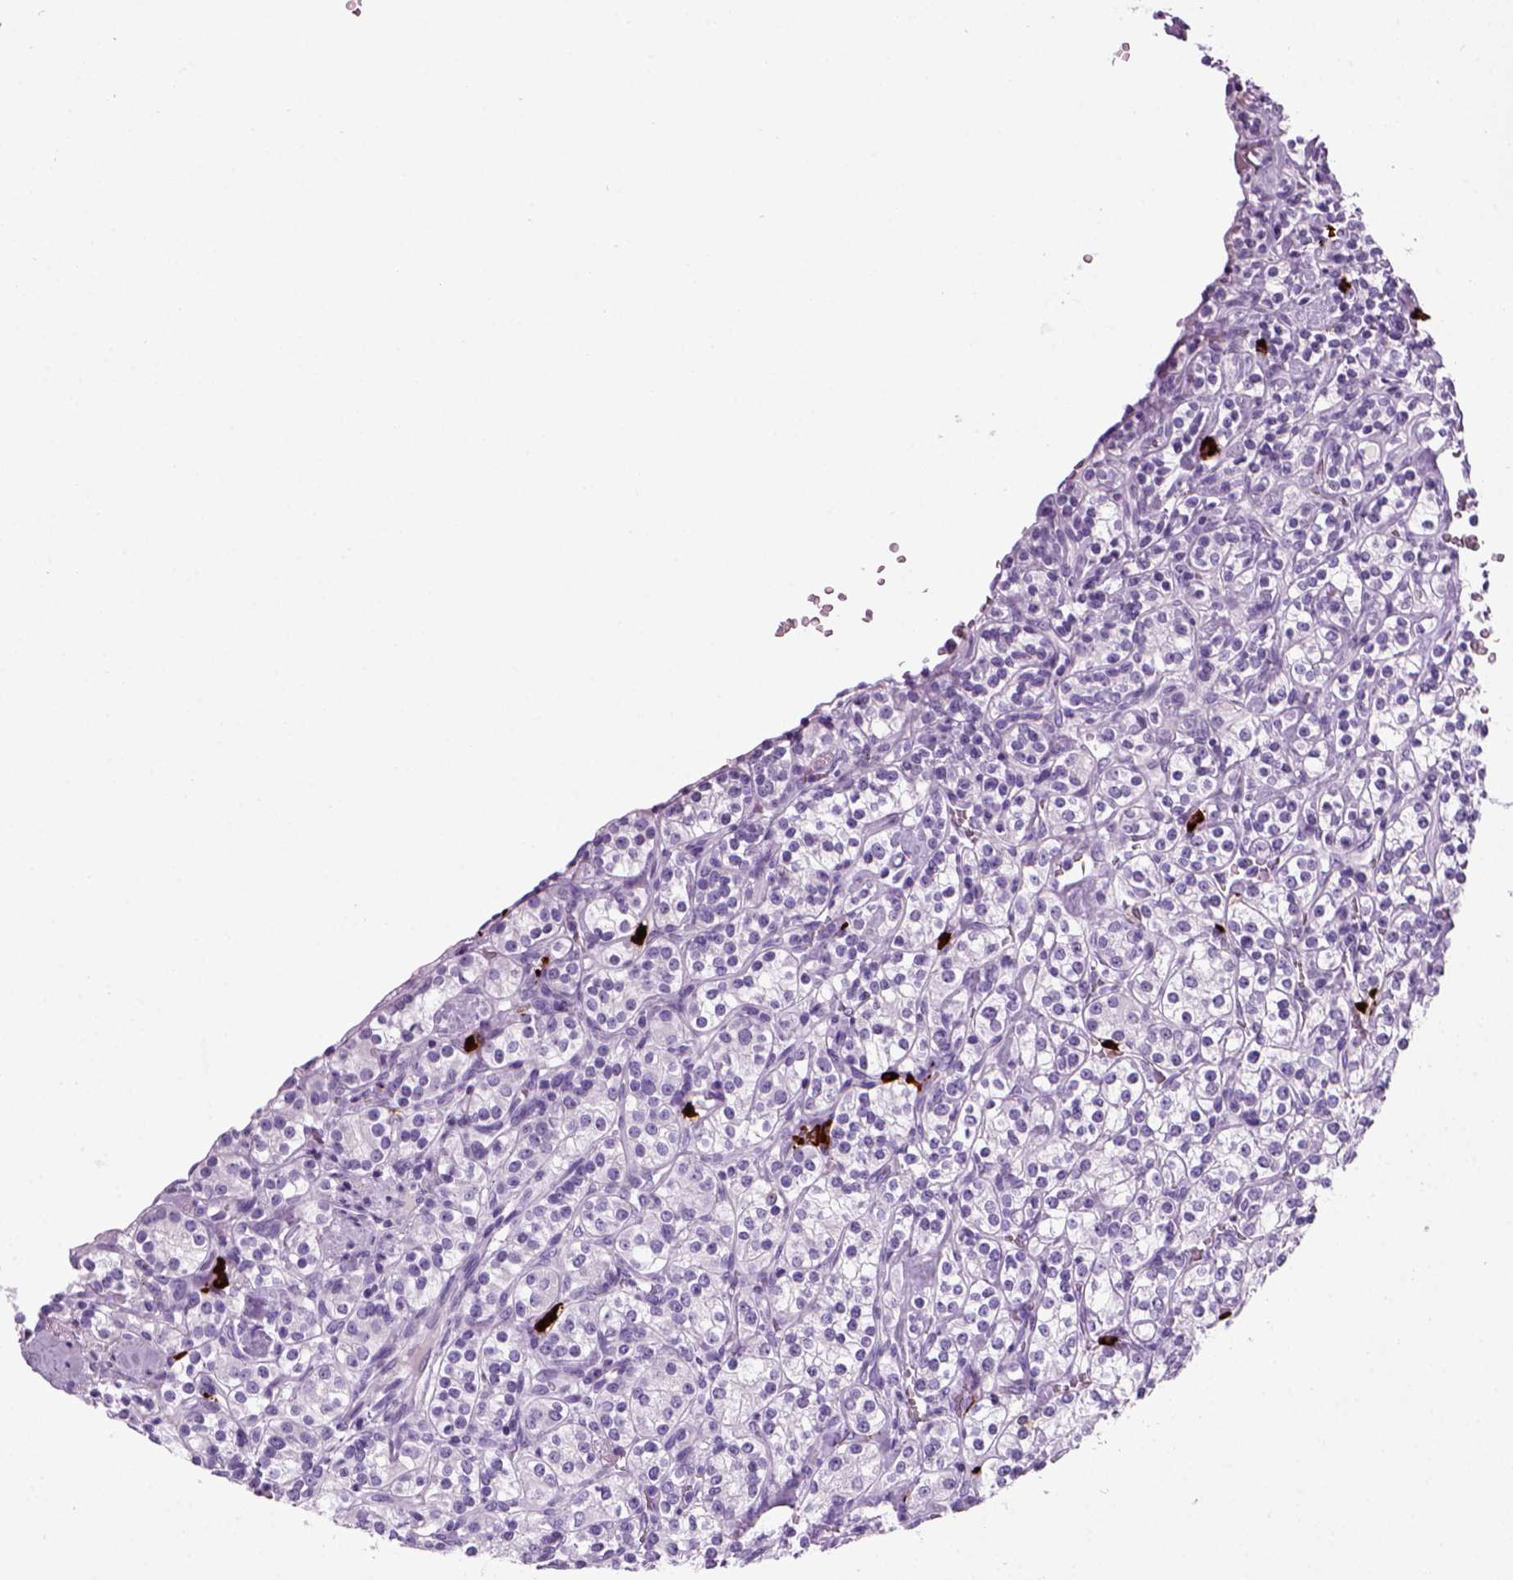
{"staining": {"intensity": "negative", "quantity": "none", "location": "none"}, "tissue": "renal cancer", "cell_type": "Tumor cells", "image_type": "cancer", "snomed": [{"axis": "morphology", "description": "Adenocarcinoma, NOS"}, {"axis": "topography", "description": "Kidney"}], "caption": "Immunohistochemical staining of human renal cancer (adenocarcinoma) reveals no significant staining in tumor cells.", "gene": "MZB1", "patient": {"sex": "male", "age": 77}}